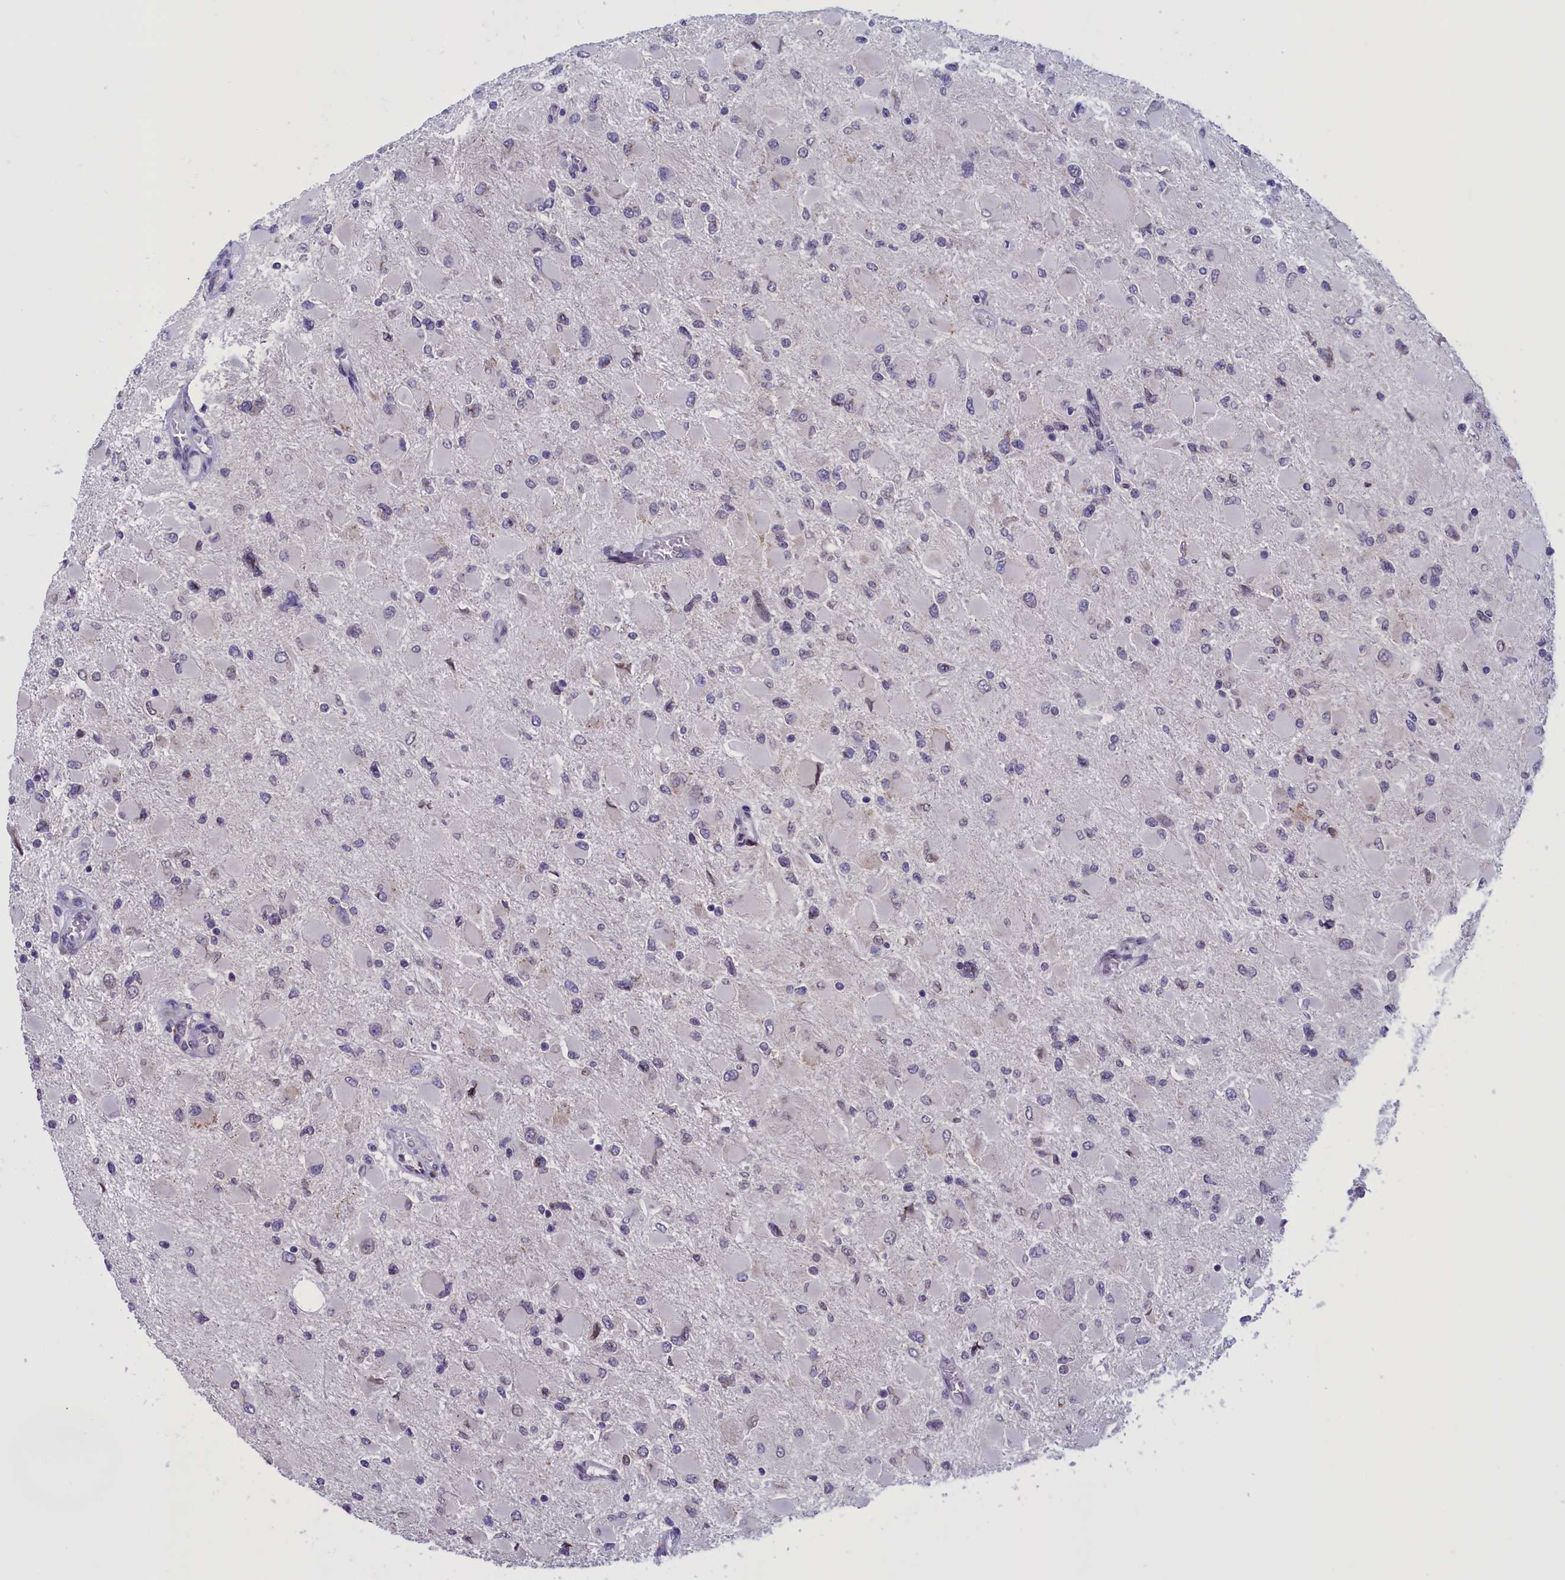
{"staining": {"intensity": "negative", "quantity": "none", "location": "none"}, "tissue": "glioma", "cell_type": "Tumor cells", "image_type": "cancer", "snomed": [{"axis": "morphology", "description": "Glioma, malignant, High grade"}, {"axis": "topography", "description": "Cerebral cortex"}], "caption": "Tumor cells show no significant positivity in malignant high-grade glioma.", "gene": "PARS2", "patient": {"sex": "female", "age": 36}}